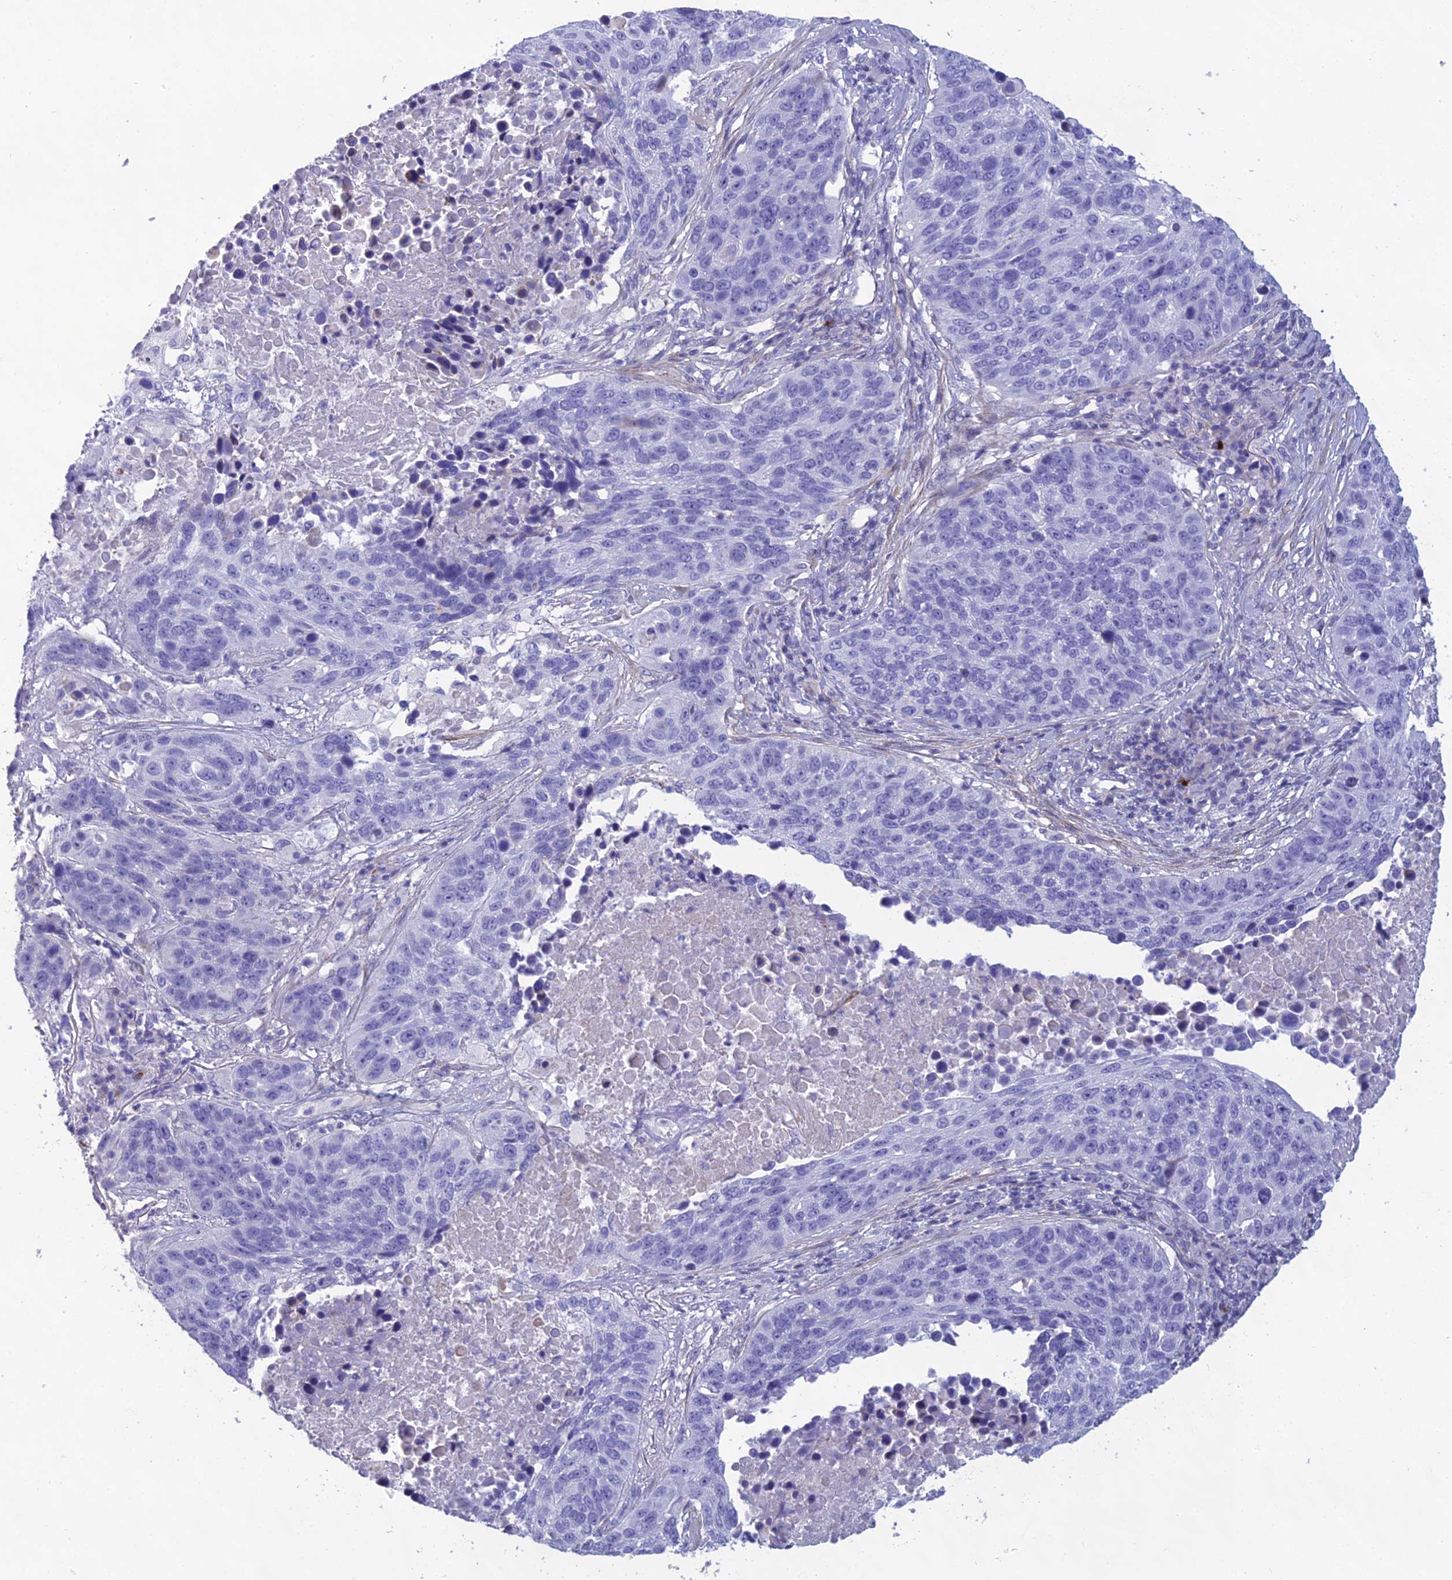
{"staining": {"intensity": "negative", "quantity": "none", "location": "none"}, "tissue": "lung cancer", "cell_type": "Tumor cells", "image_type": "cancer", "snomed": [{"axis": "morphology", "description": "Normal tissue, NOS"}, {"axis": "morphology", "description": "Squamous cell carcinoma, NOS"}, {"axis": "topography", "description": "Lymph node"}, {"axis": "topography", "description": "Lung"}], "caption": "The IHC photomicrograph has no significant positivity in tumor cells of lung squamous cell carcinoma tissue.", "gene": "OR56B1", "patient": {"sex": "male", "age": 66}}